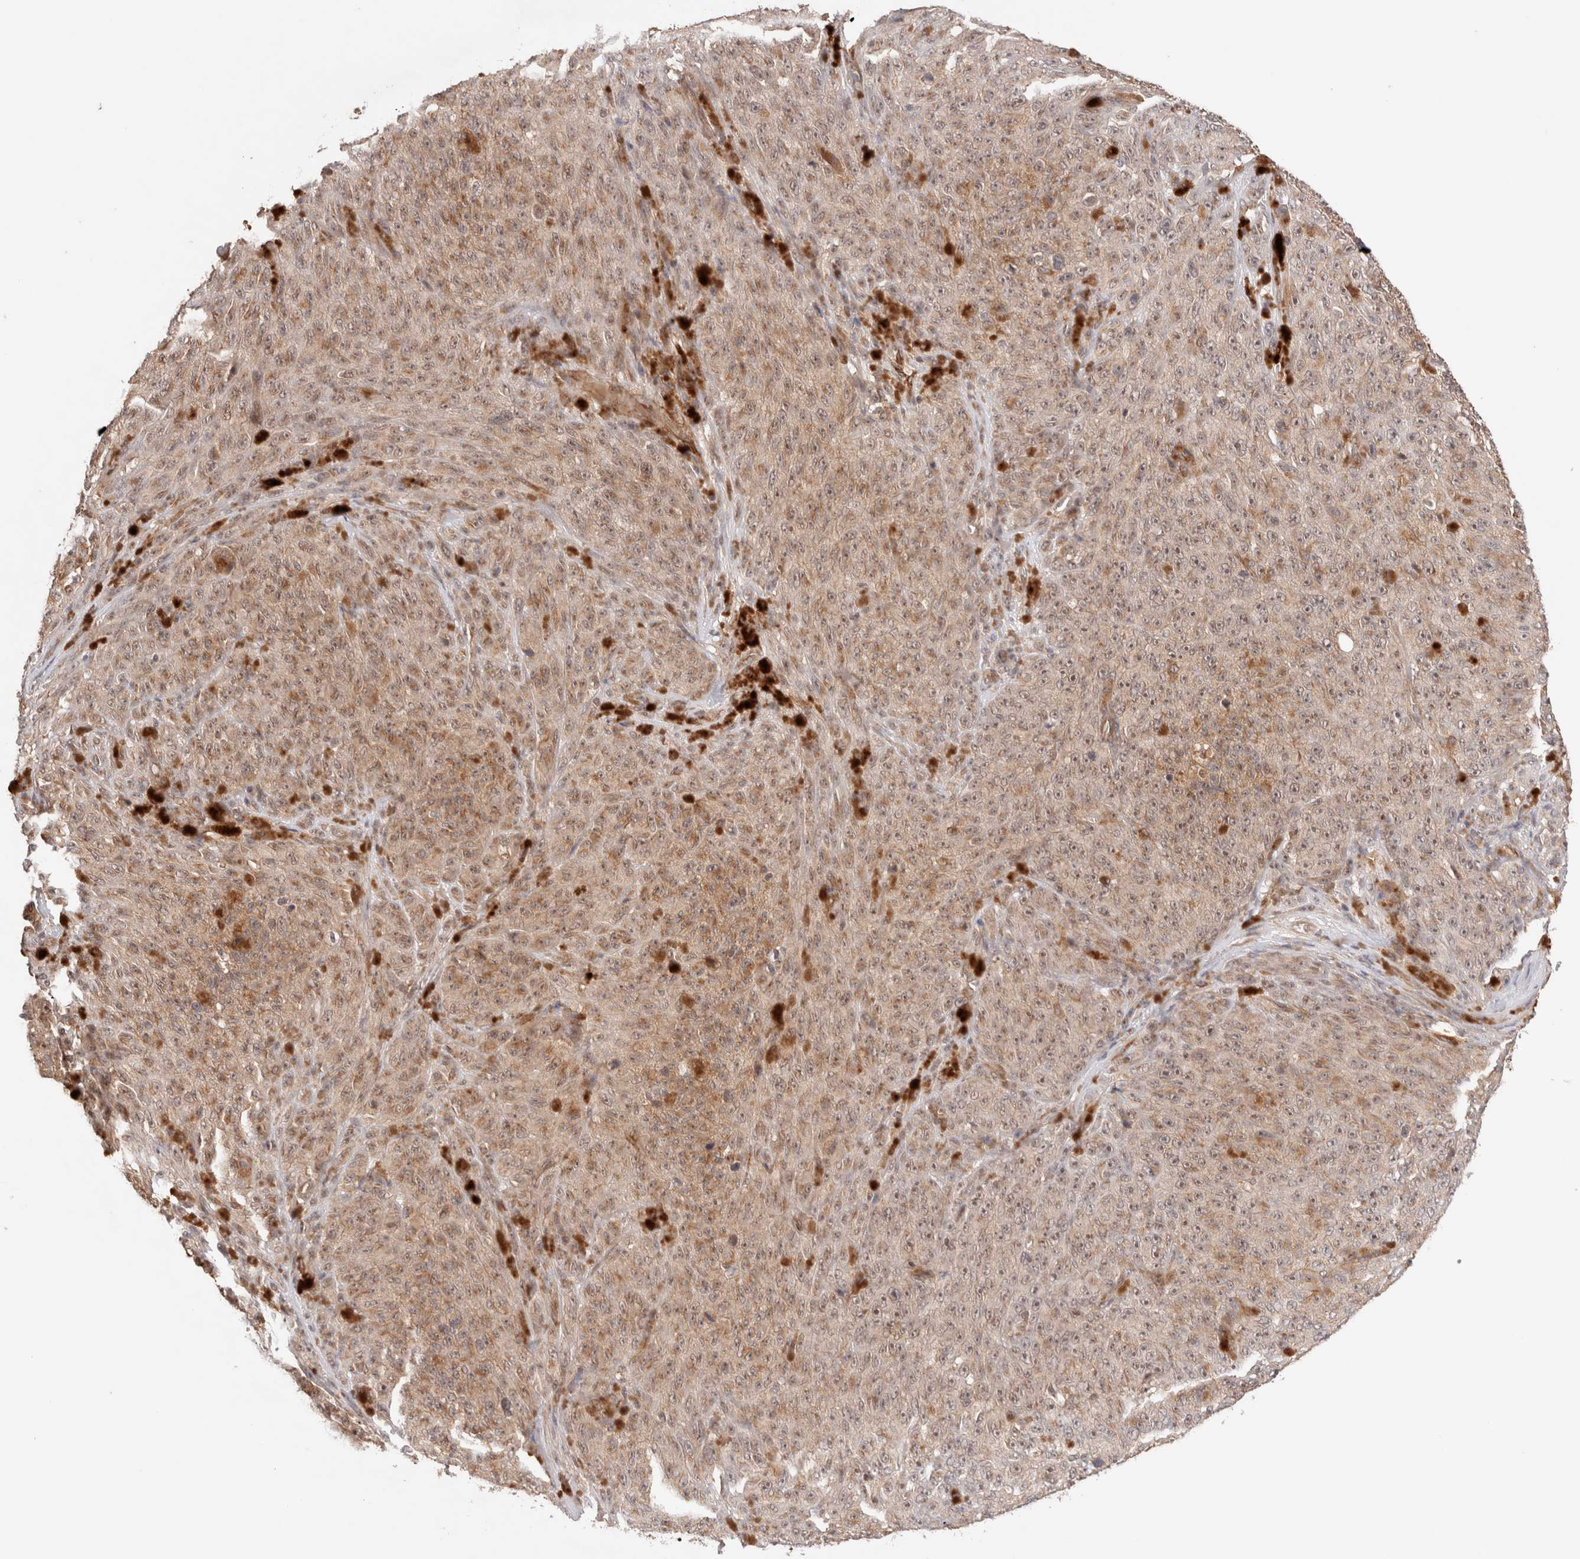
{"staining": {"intensity": "moderate", "quantity": ">75%", "location": "cytoplasmic/membranous,nuclear"}, "tissue": "melanoma", "cell_type": "Tumor cells", "image_type": "cancer", "snomed": [{"axis": "morphology", "description": "Malignant melanoma, NOS"}, {"axis": "topography", "description": "Skin"}], "caption": "The image shows a brown stain indicating the presence of a protein in the cytoplasmic/membranous and nuclear of tumor cells in melanoma. (DAB (3,3'-diaminobenzidine) IHC with brightfield microscopy, high magnification).", "gene": "SIKE1", "patient": {"sex": "female", "age": 82}}